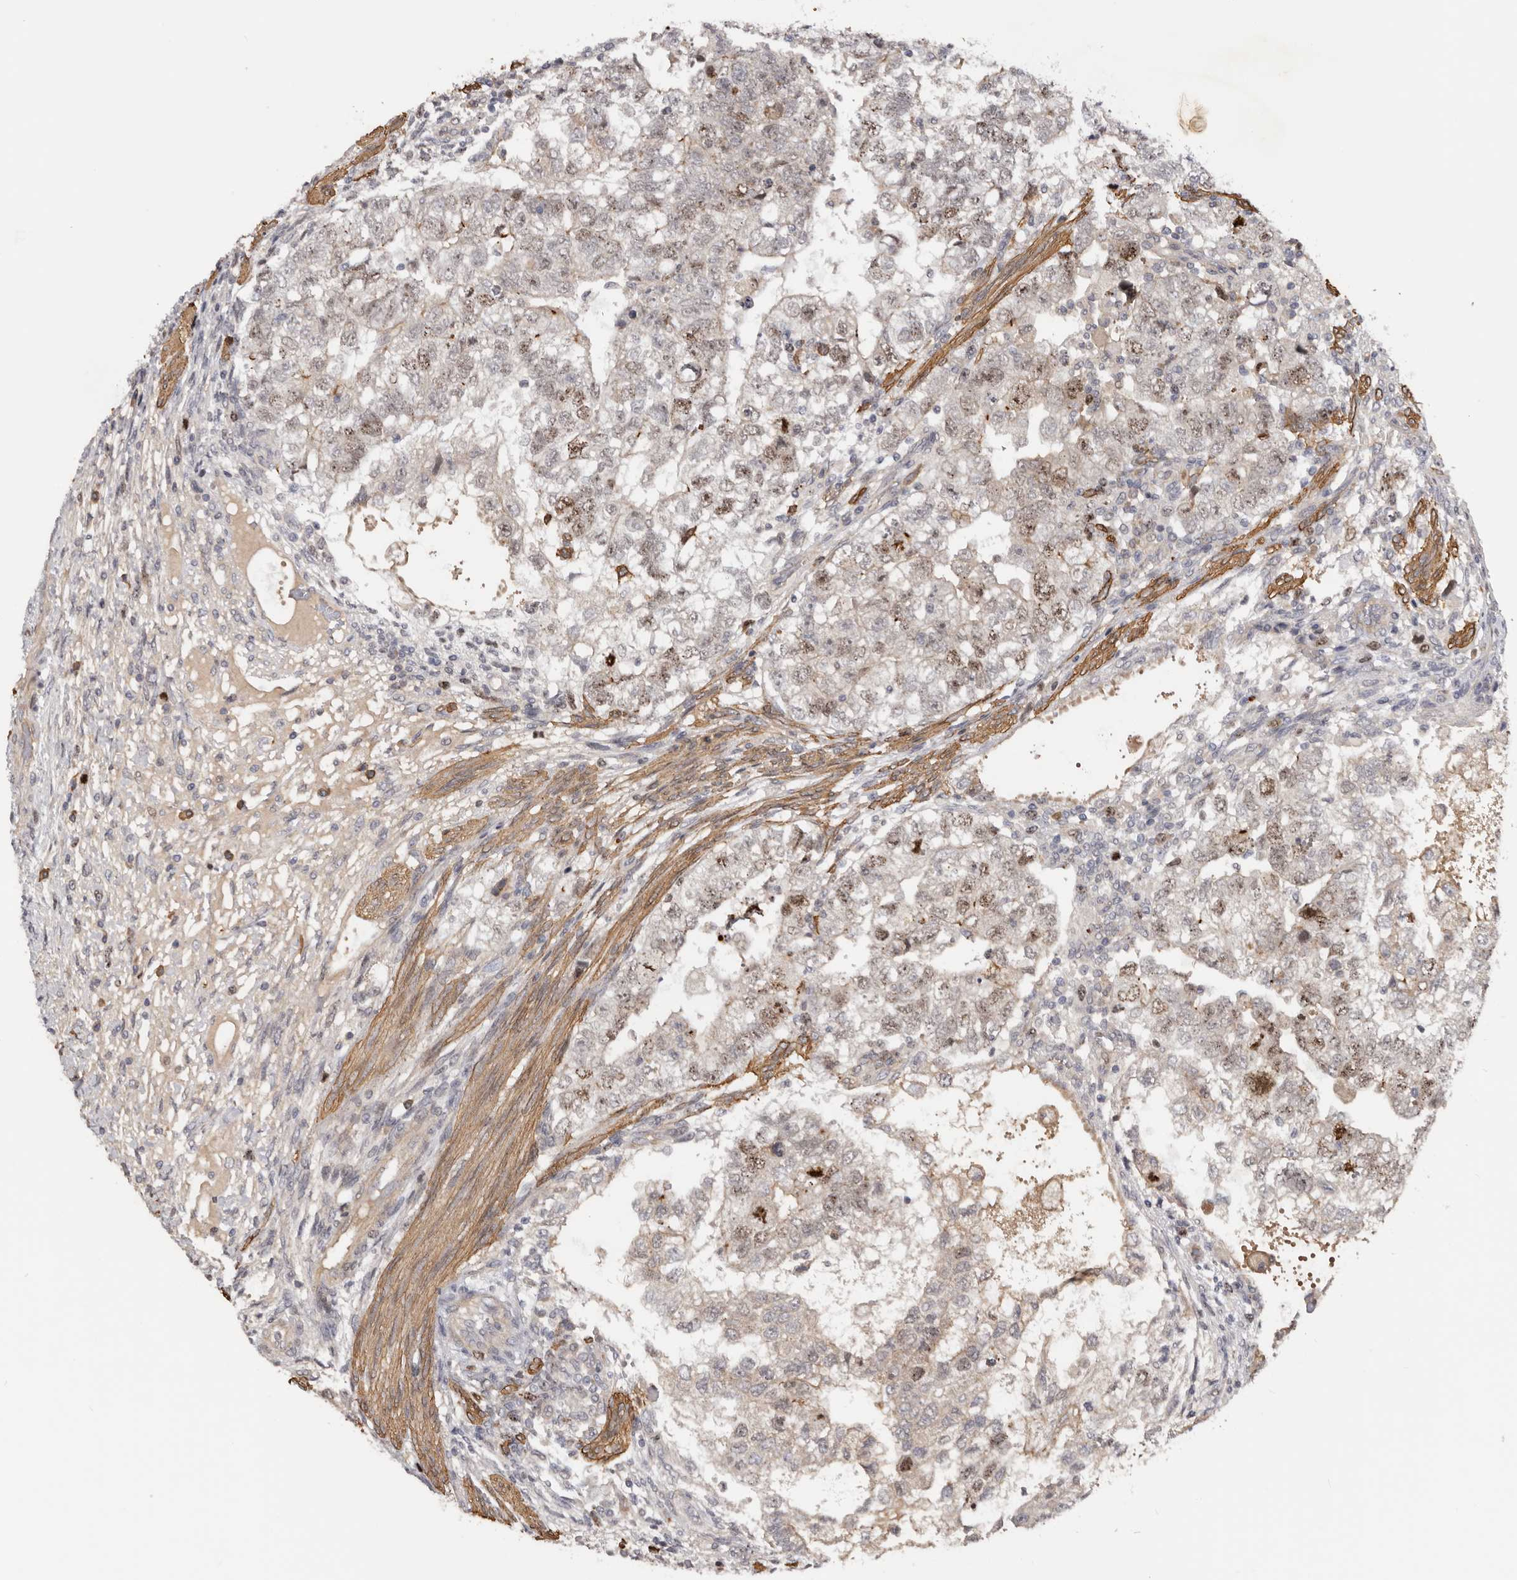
{"staining": {"intensity": "moderate", "quantity": ">75%", "location": "nuclear"}, "tissue": "testis cancer", "cell_type": "Tumor cells", "image_type": "cancer", "snomed": [{"axis": "morphology", "description": "Carcinoma, Embryonal, NOS"}, {"axis": "topography", "description": "Testis"}], "caption": "Immunohistochemistry (IHC) photomicrograph of human testis cancer (embryonal carcinoma) stained for a protein (brown), which shows medium levels of moderate nuclear staining in approximately >75% of tumor cells.", "gene": "CDCA8", "patient": {"sex": "male", "age": 37}}